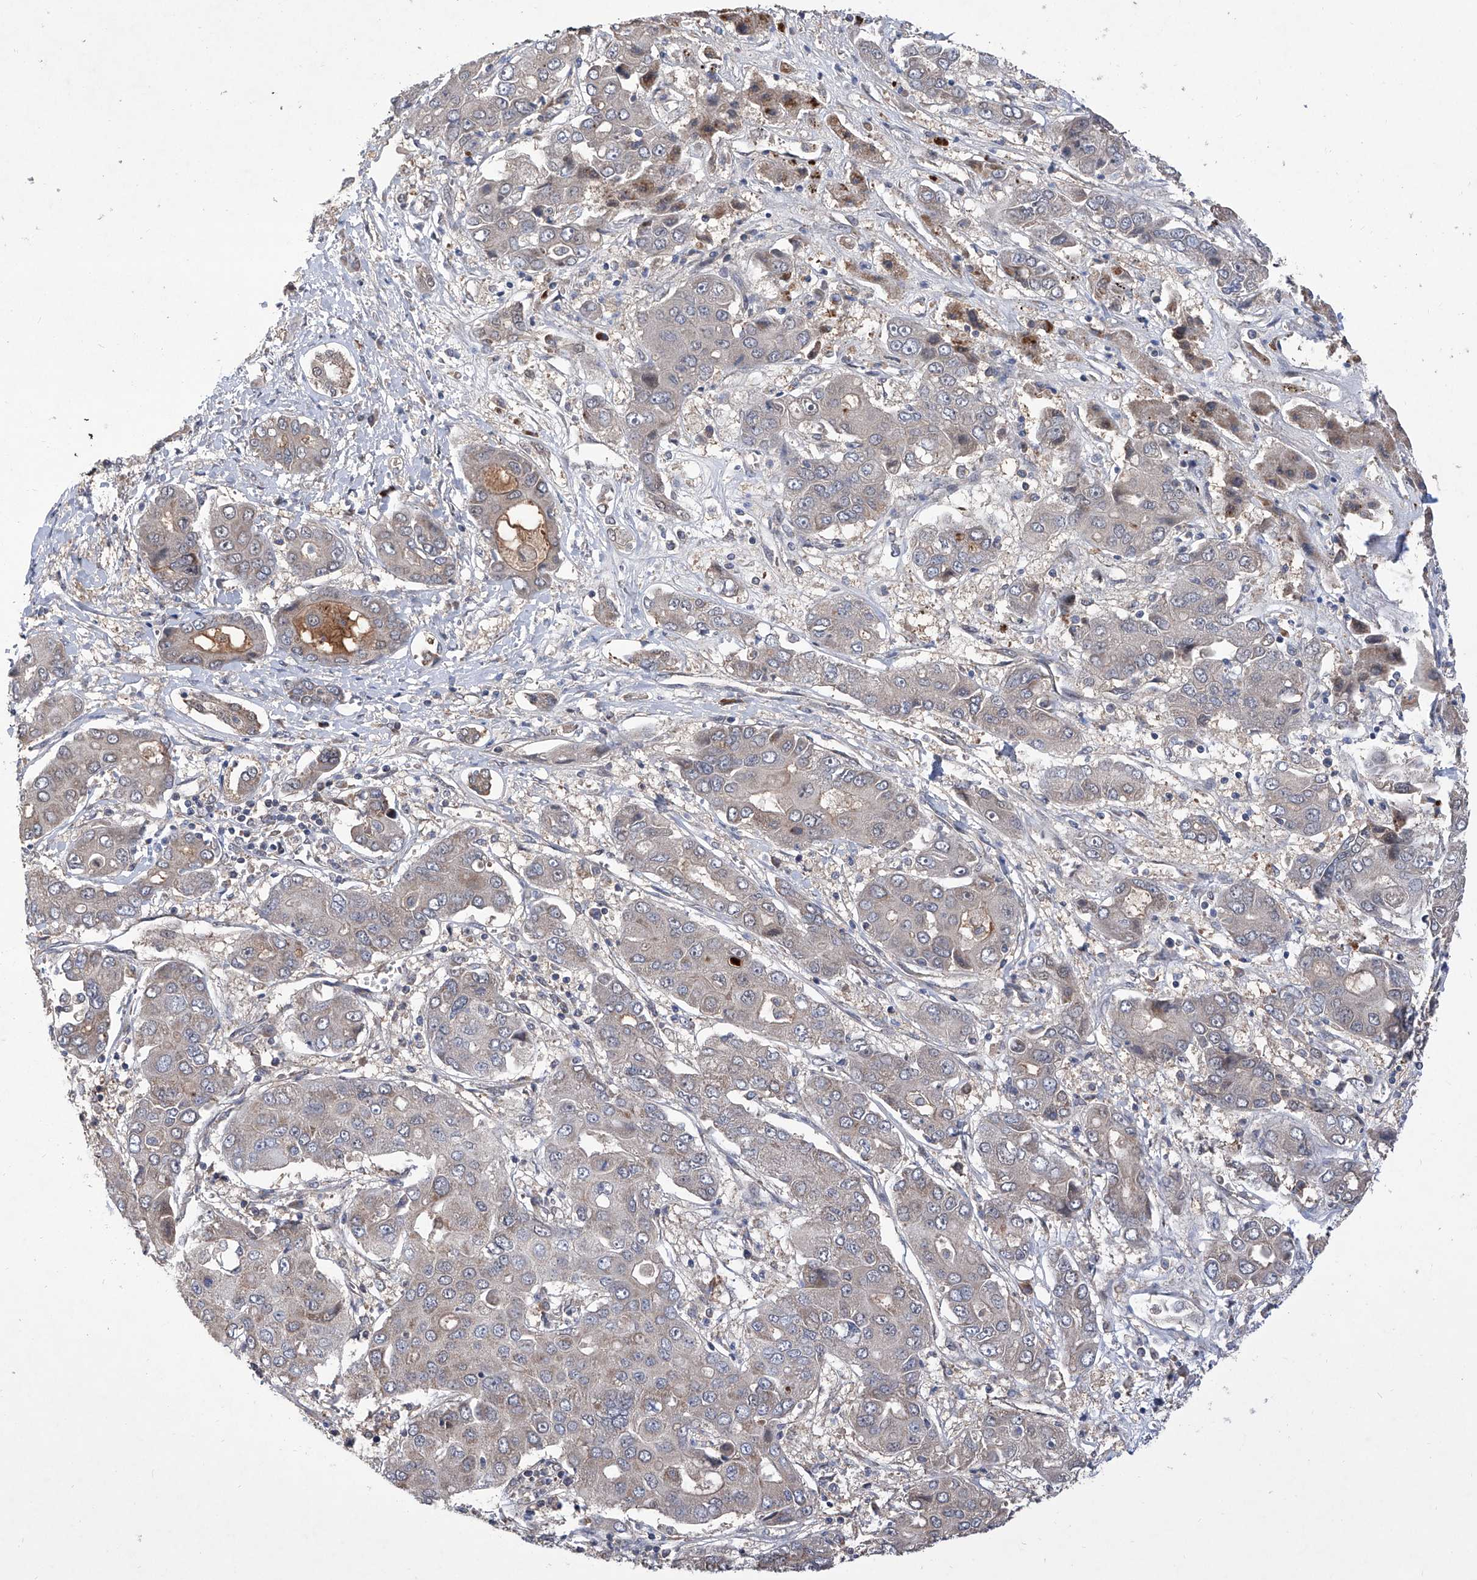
{"staining": {"intensity": "negative", "quantity": "none", "location": "none"}, "tissue": "liver cancer", "cell_type": "Tumor cells", "image_type": "cancer", "snomed": [{"axis": "morphology", "description": "Cholangiocarcinoma"}, {"axis": "topography", "description": "Liver"}], "caption": "Tumor cells show no significant staining in liver cancer.", "gene": "USP45", "patient": {"sex": "male", "age": 67}}